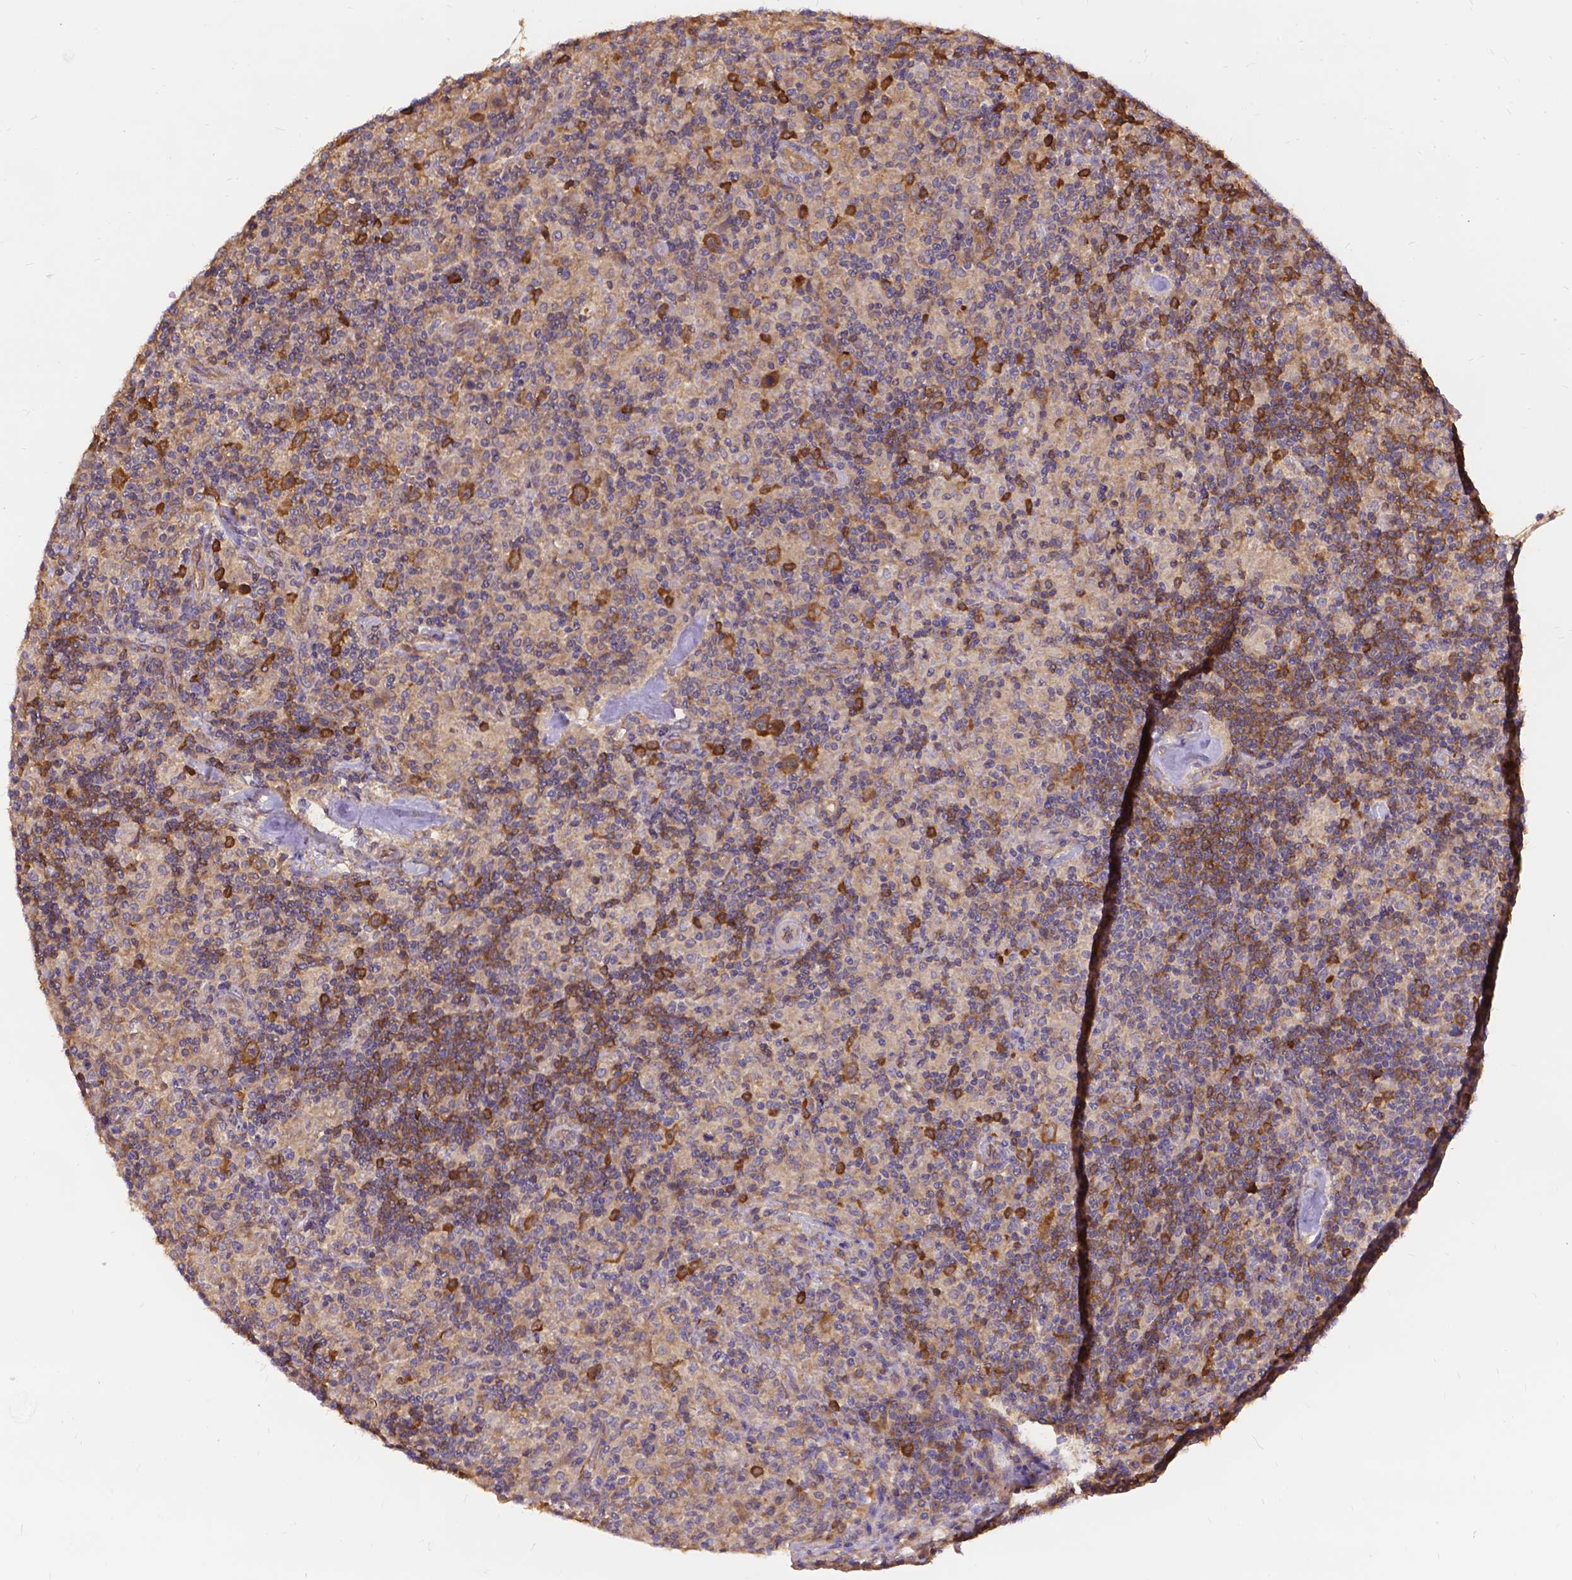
{"staining": {"intensity": "moderate", "quantity": ">75%", "location": "cytoplasmic/membranous"}, "tissue": "lymphoma", "cell_type": "Tumor cells", "image_type": "cancer", "snomed": [{"axis": "morphology", "description": "Hodgkin's disease, NOS"}, {"axis": "topography", "description": "Lymph node"}], "caption": "DAB immunohistochemical staining of human lymphoma demonstrates moderate cytoplasmic/membranous protein staining in approximately >75% of tumor cells. Nuclei are stained in blue.", "gene": "DENND6A", "patient": {"sex": "male", "age": 70}}